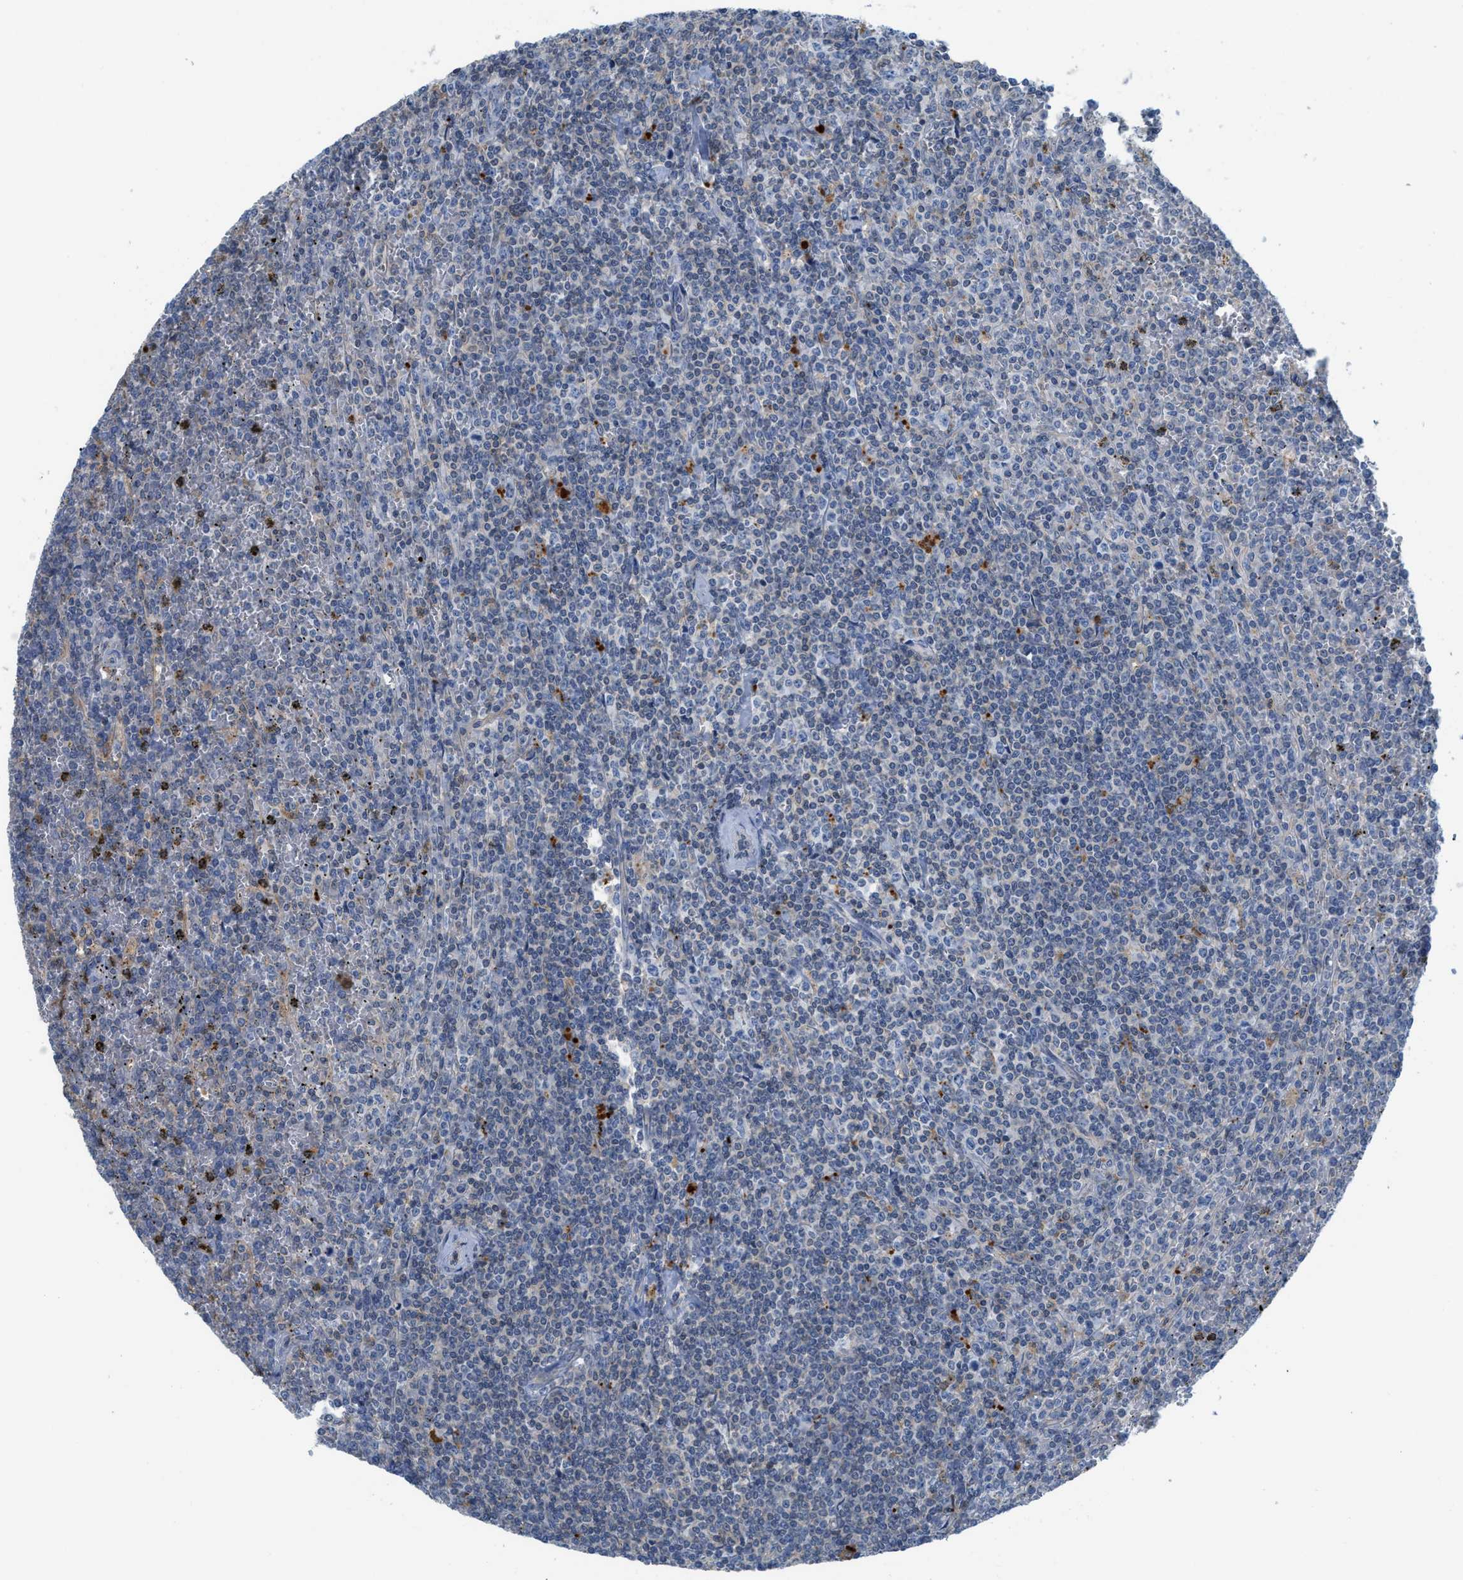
{"staining": {"intensity": "negative", "quantity": "none", "location": "none"}, "tissue": "lymphoma", "cell_type": "Tumor cells", "image_type": "cancer", "snomed": [{"axis": "morphology", "description": "Malignant lymphoma, non-Hodgkin's type, Low grade"}, {"axis": "topography", "description": "Spleen"}], "caption": "Immunohistochemistry (IHC) image of malignant lymphoma, non-Hodgkin's type (low-grade) stained for a protein (brown), which exhibits no expression in tumor cells.", "gene": "CSTB", "patient": {"sex": "female", "age": 19}}